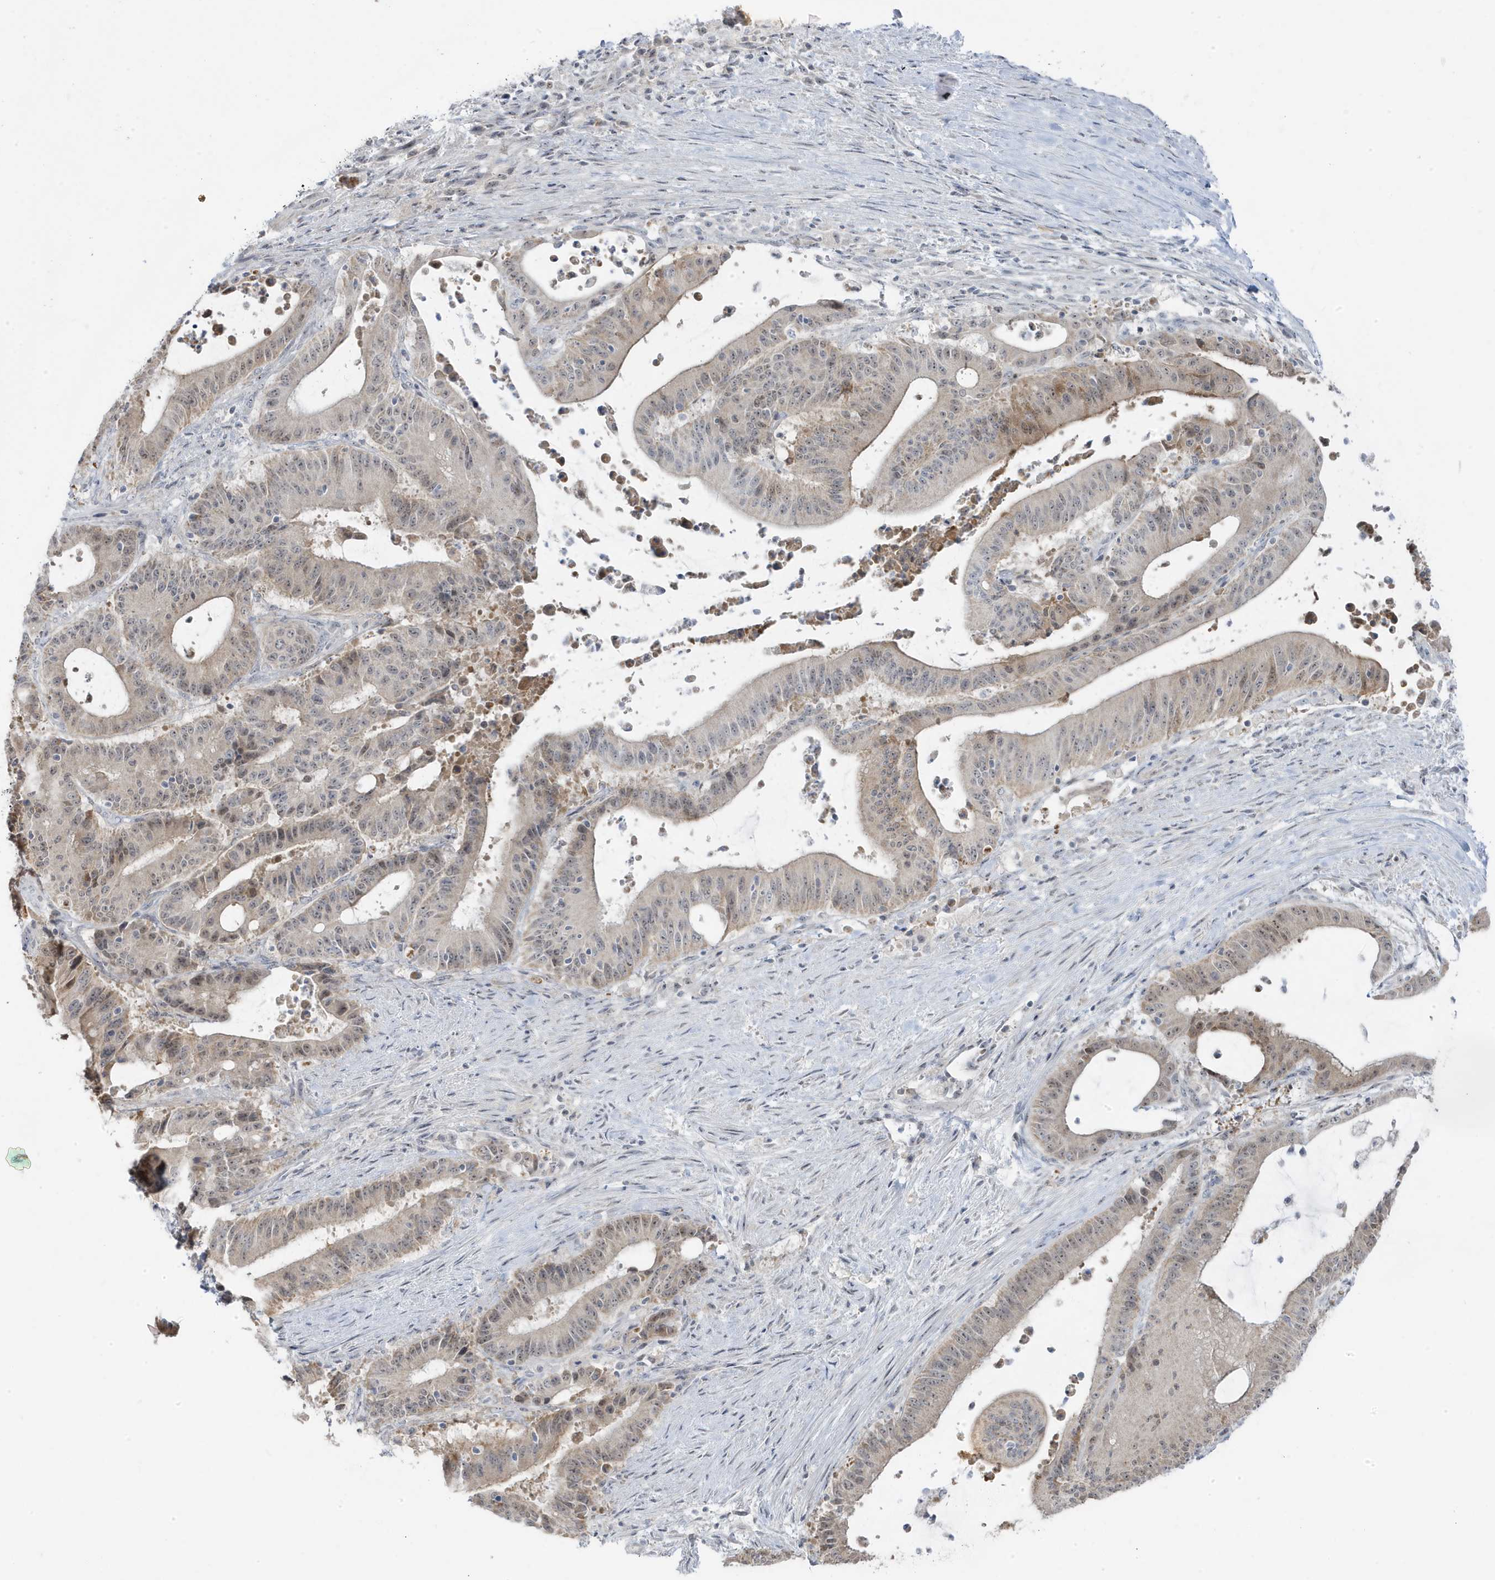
{"staining": {"intensity": "weak", "quantity": "25%-75%", "location": "cytoplasmic/membranous"}, "tissue": "liver cancer", "cell_type": "Tumor cells", "image_type": "cancer", "snomed": [{"axis": "morphology", "description": "Normal tissue, NOS"}, {"axis": "morphology", "description": "Cholangiocarcinoma"}, {"axis": "topography", "description": "Liver"}, {"axis": "topography", "description": "Peripheral nerve tissue"}], "caption": "Weak cytoplasmic/membranous protein expression is seen in approximately 25%-75% of tumor cells in liver cancer.", "gene": "TSEN15", "patient": {"sex": "female", "age": 73}}